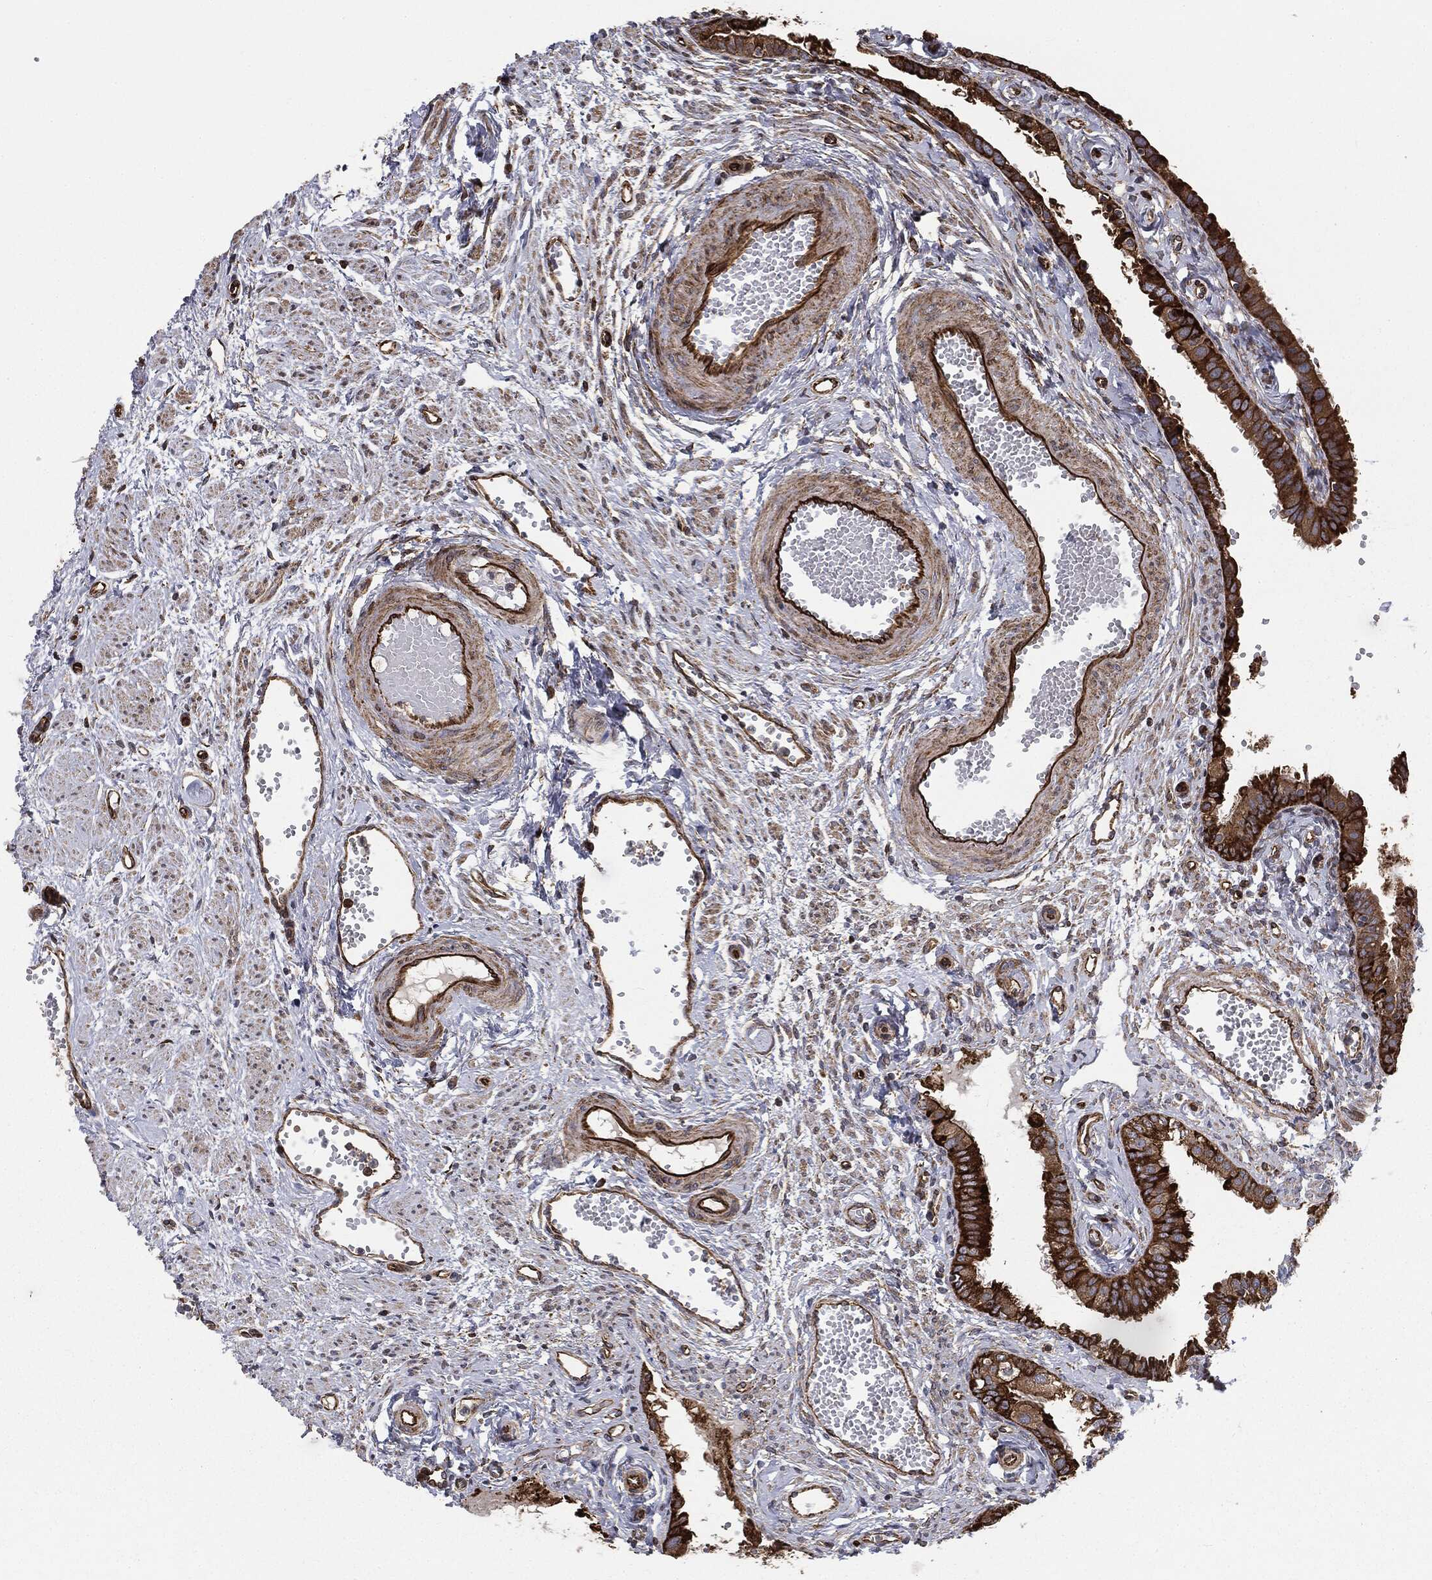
{"staining": {"intensity": "strong", "quantity": ">75%", "location": "cytoplasmic/membranous"}, "tissue": "fallopian tube", "cell_type": "Glandular cells", "image_type": "normal", "snomed": [{"axis": "morphology", "description": "Normal tissue, NOS"}, {"axis": "topography", "description": "Fallopian tube"}, {"axis": "topography", "description": "Ovary"}], "caption": "Immunohistochemistry (IHC) staining of normal fallopian tube, which demonstrates high levels of strong cytoplasmic/membranous staining in approximately >75% of glandular cells indicating strong cytoplasmic/membranous protein staining. The staining was performed using DAB (3,3'-diaminobenzidine) (brown) for protein detection and nuclei were counterstained in hematoxylin (blue).", "gene": "CYLD", "patient": {"sex": "female", "age": 49}}